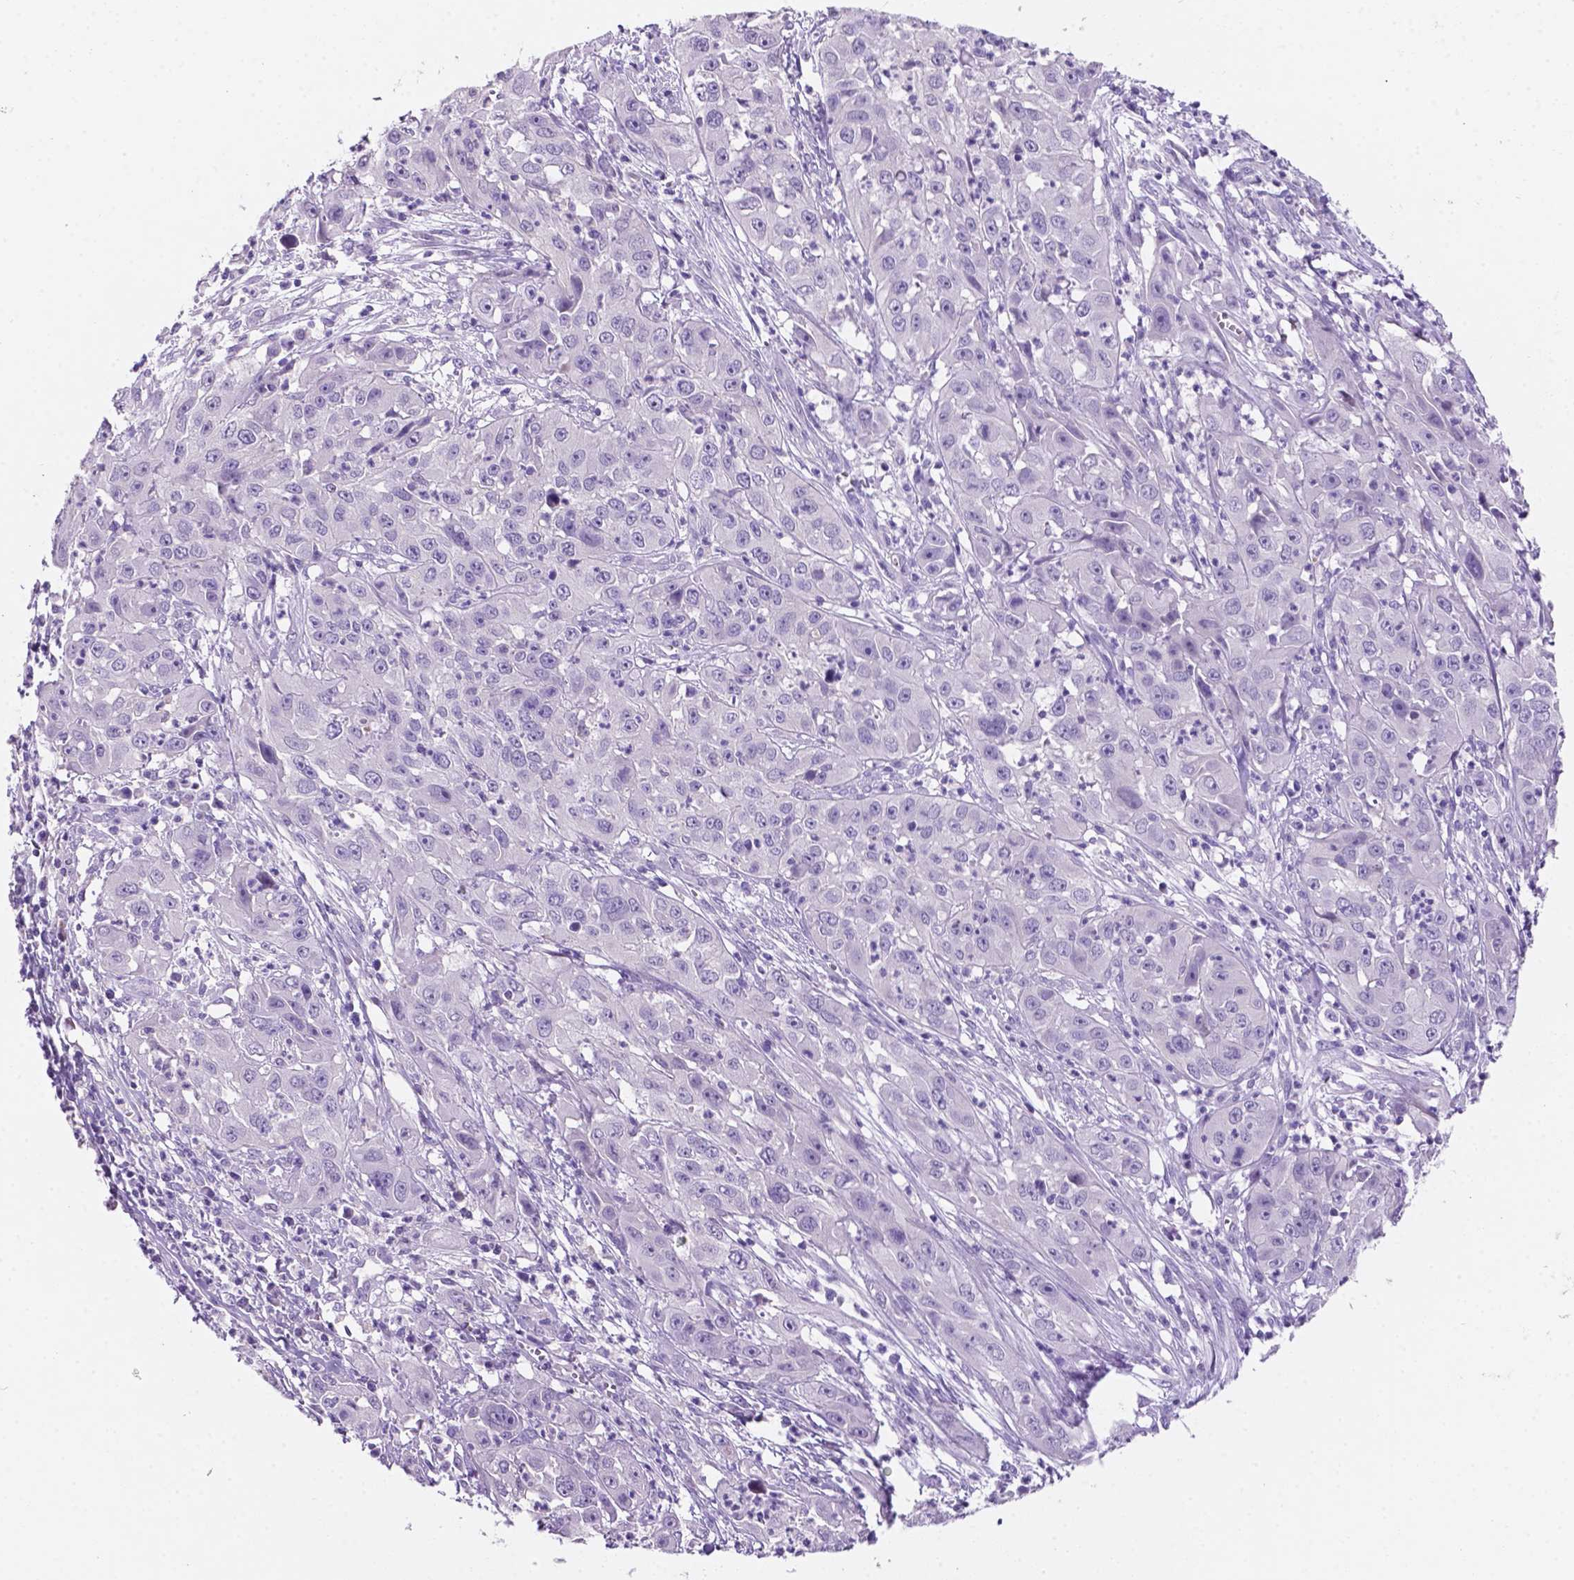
{"staining": {"intensity": "negative", "quantity": "none", "location": "none"}, "tissue": "cervical cancer", "cell_type": "Tumor cells", "image_type": "cancer", "snomed": [{"axis": "morphology", "description": "Squamous cell carcinoma, NOS"}, {"axis": "topography", "description": "Cervix"}], "caption": "The histopathology image reveals no significant expression in tumor cells of cervical cancer (squamous cell carcinoma). (DAB immunohistochemistry with hematoxylin counter stain).", "gene": "EBLN2", "patient": {"sex": "female", "age": 32}}